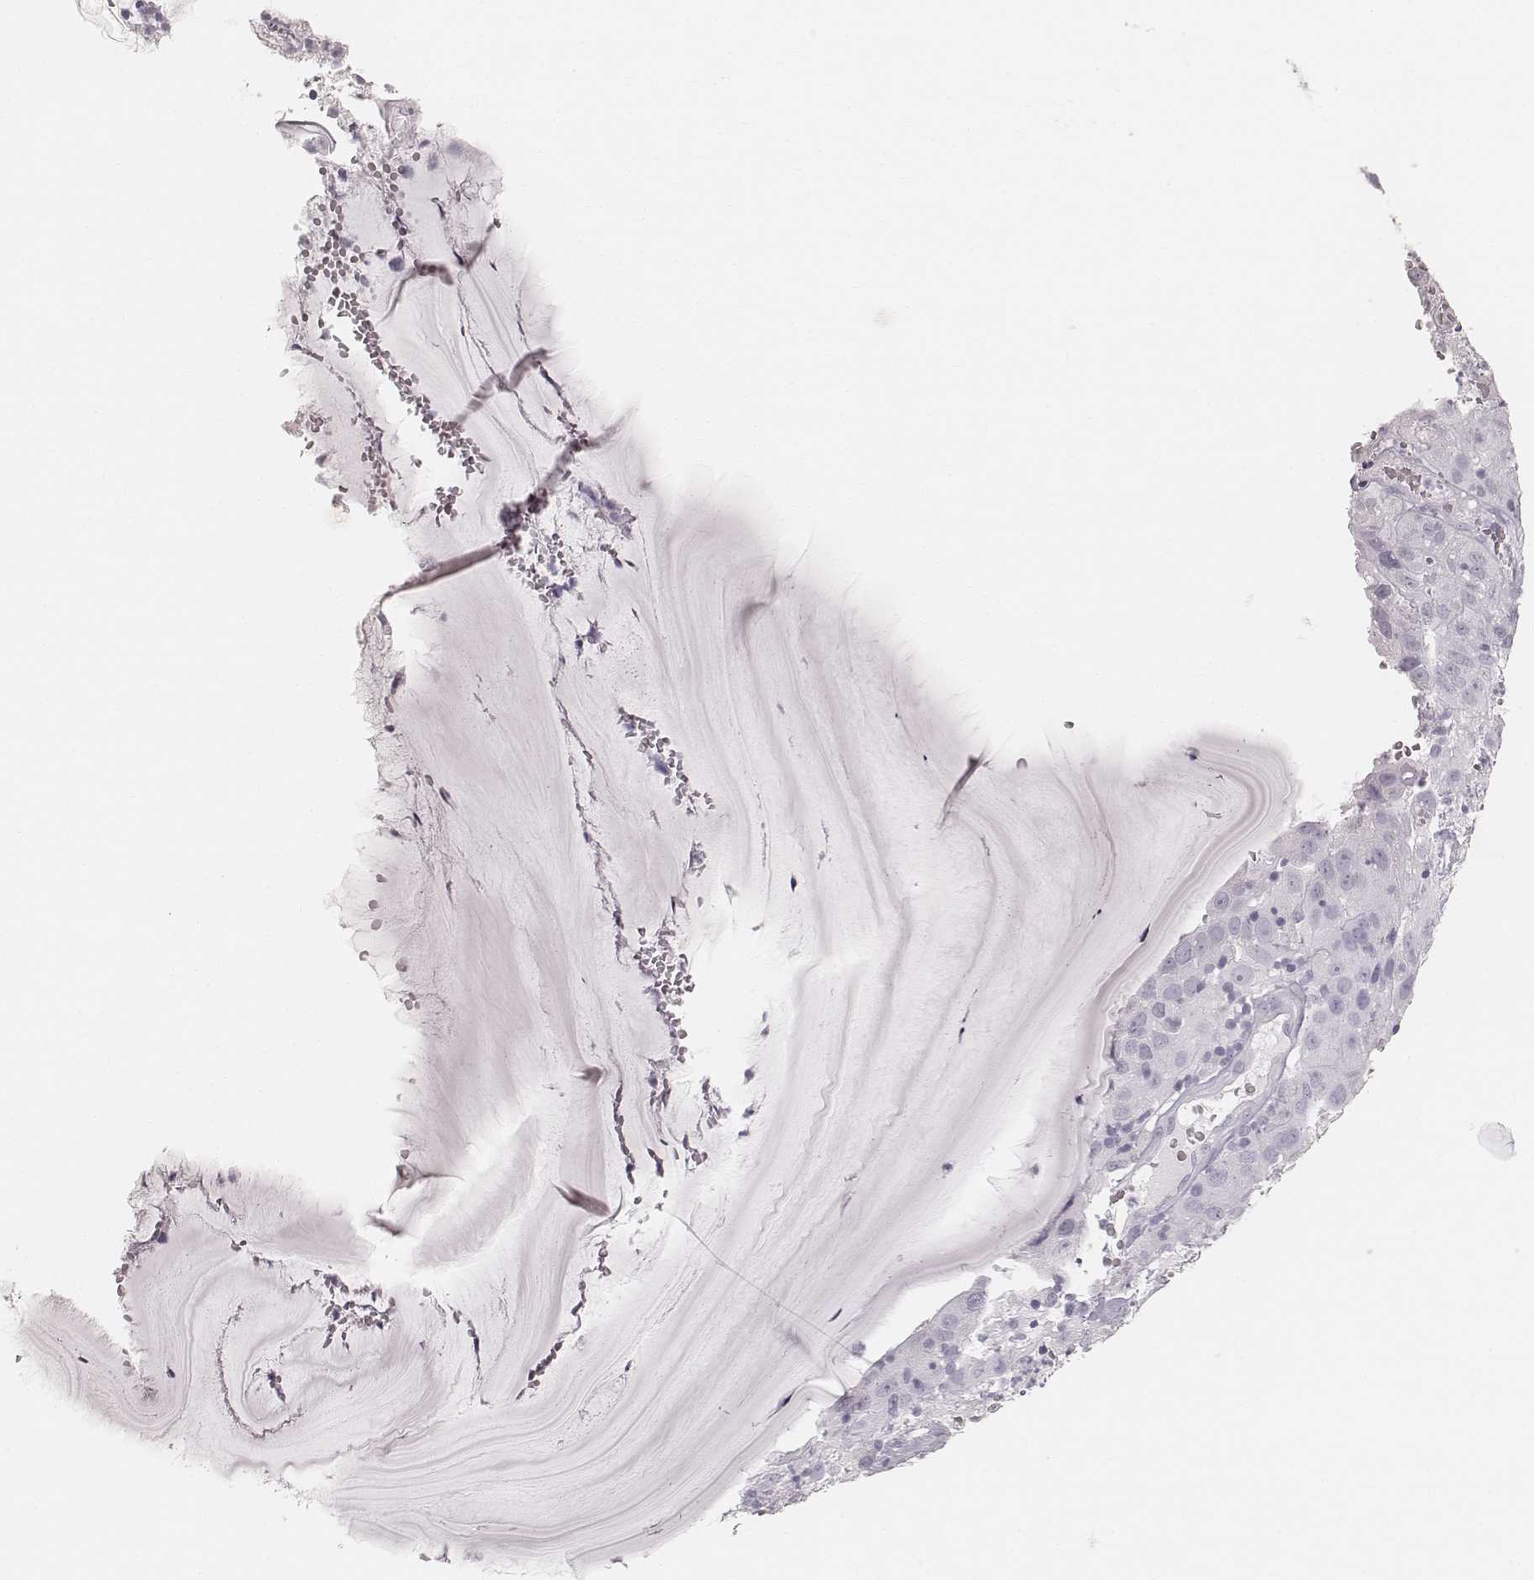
{"staining": {"intensity": "negative", "quantity": "none", "location": "none"}, "tissue": "cervical cancer", "cell_type": "Tumor cells", "image_type": "cancer", "snomed": [{"axis": "morphology", "description": "Squamous cell carcinoma, NOS"}, {"axis": "topography", "description": "Cervix"}], "caption": "Squamous cell carcinoma (cervical) was stained to show a protein in brown. There is no significant expression in tumor cells.", "gene": "KRT34", "patient": {"sex": "female", "age": 32}}